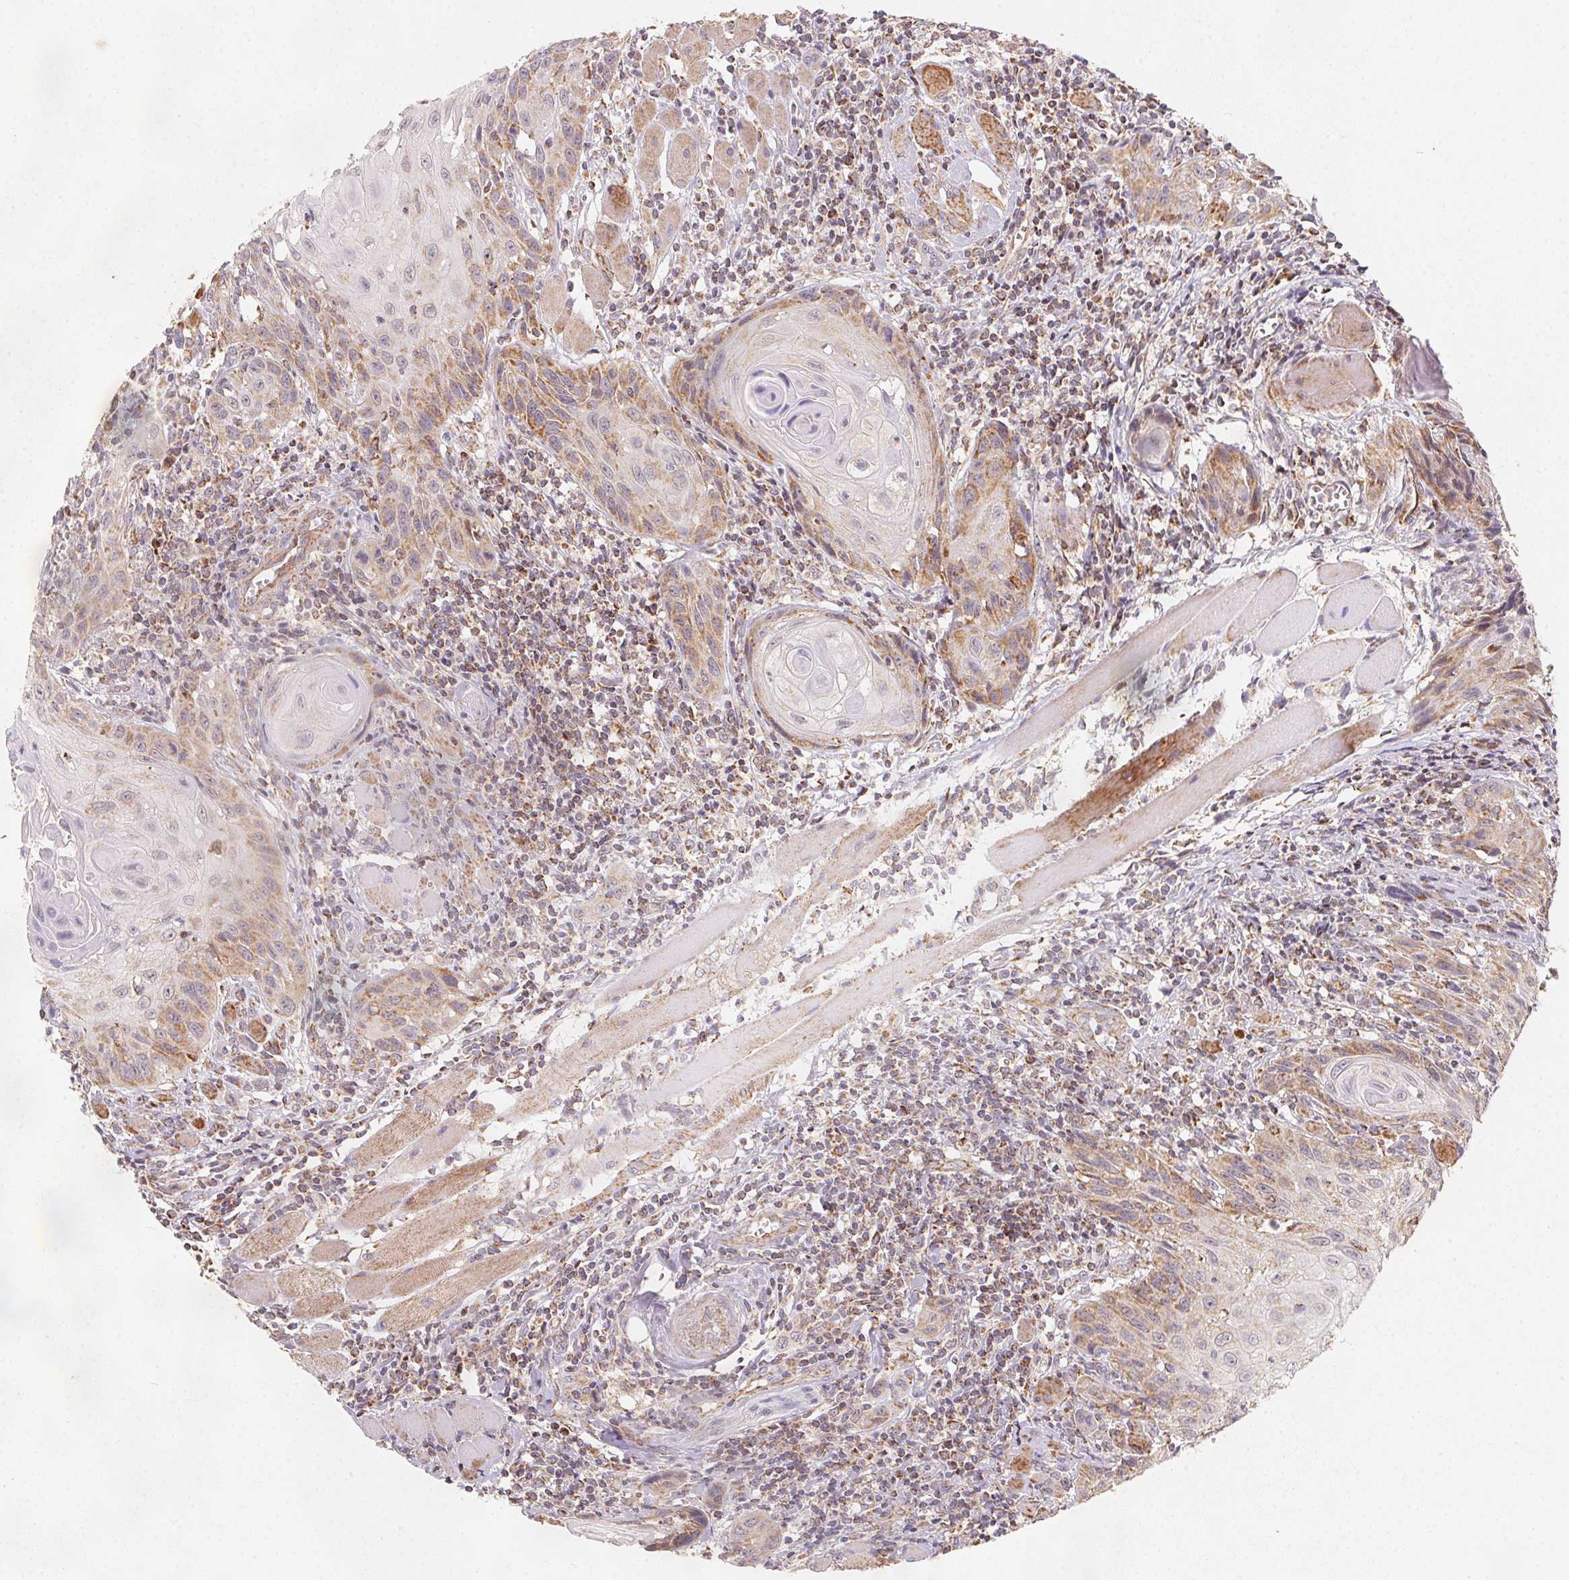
{"staining": {"intensity": "moderate", "quantity": "25%-75%", "location": "cytoplasmic/membranous"}, "tissue": "head and neck cancer", "cell_type": "Tumor cells", "image_type": "cancer", "snomed": [{"axis": "morphology", "description": "Squamous cell carcinoma, NOS"}, {"axis": "topography", "description": "Oral tissue"}, {"axis": "topography", "description": "Head-Neck"}], "caption": "Protein staining shows moderate cytoplasmic/membranous expression in about 25%-75% of tumor cells in squamous cell carcinoma (head and neck).", "gene": "NDUFS6", "patient": {"sex": "male", "age": 58}}